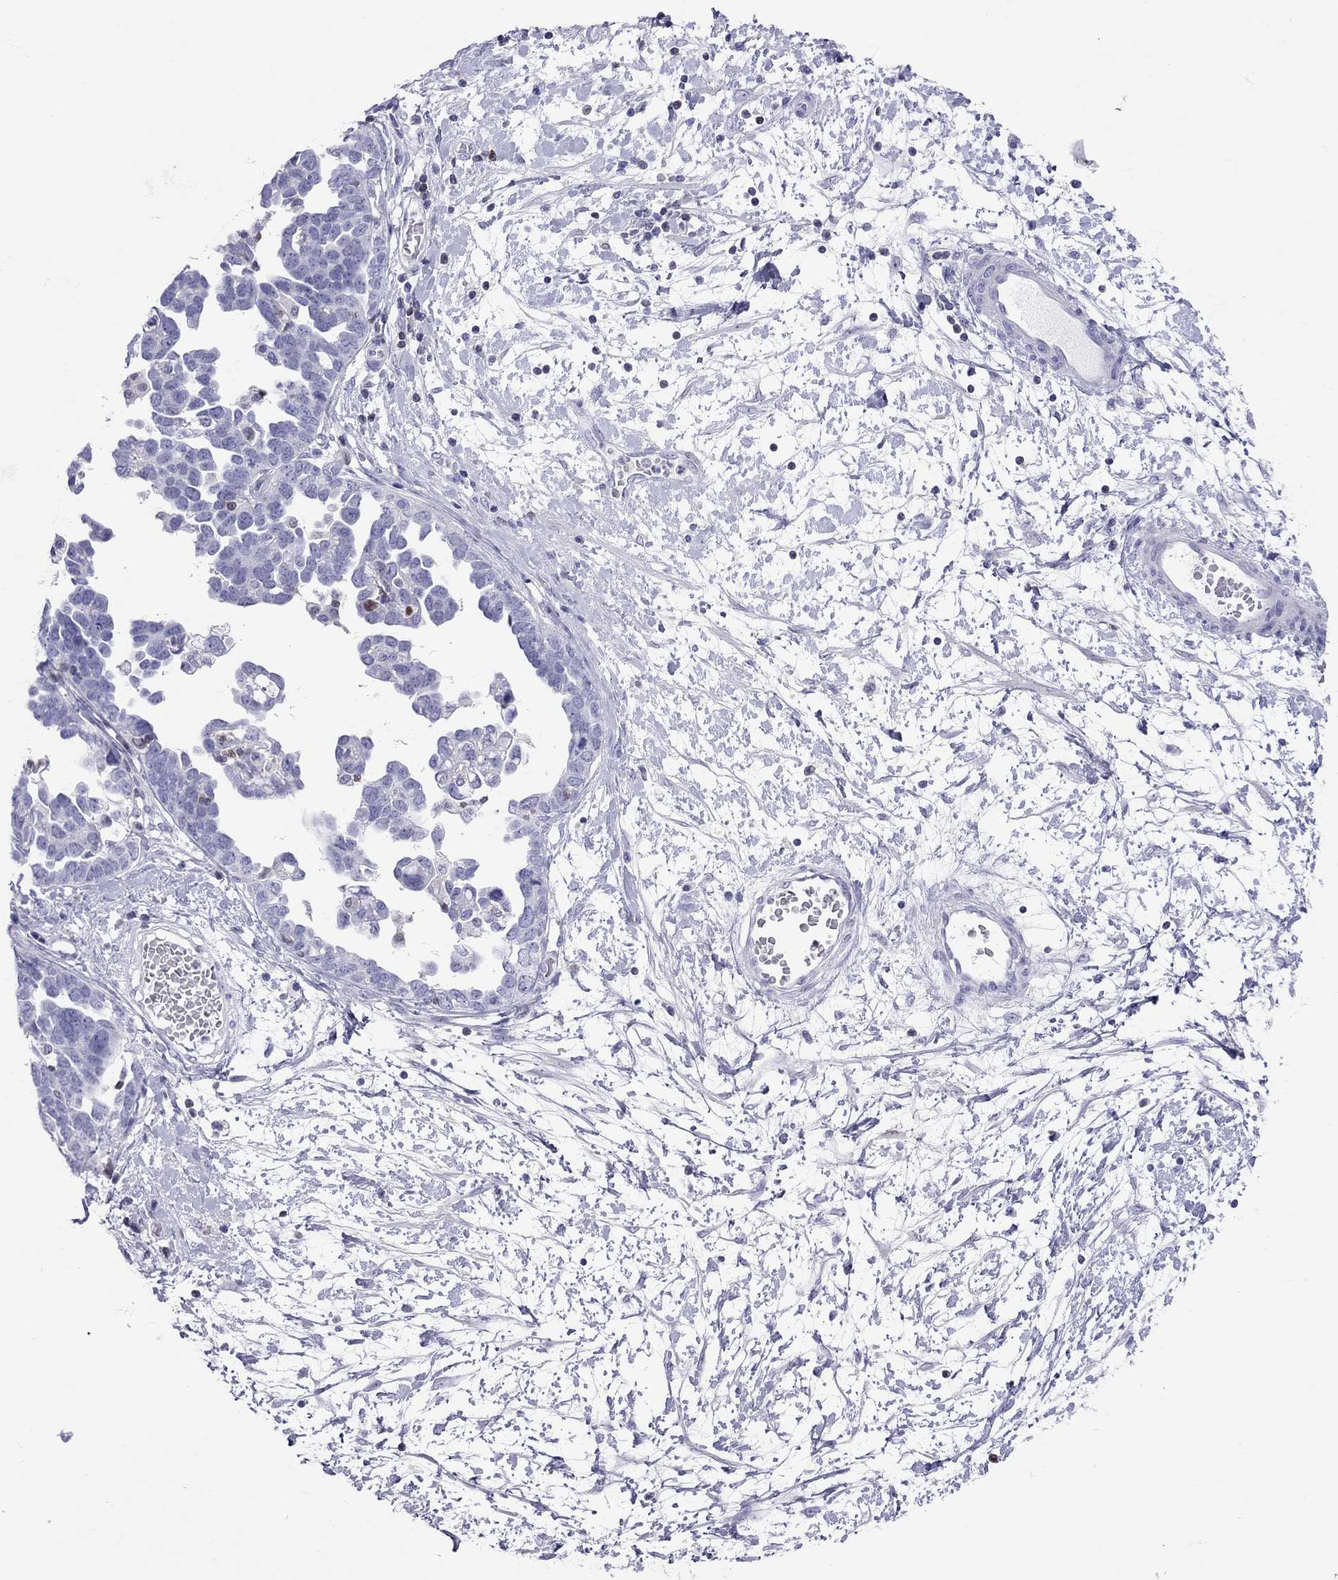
{"staining": {"intensity": "negative", "quantity": "none", "location": "none"}, "tissue": "ovarian cancer", "cell_type": "Tumor cells", "image_type": "cancer", "snomed": [{"axis": "morphology", "description": "Cystadenocarcinoma, serous, NOS"}, {"axis": "topography", "description": "Ovary"}], "caption": "This is an IHC image of ovarian serous cystadenocarcinoma. There is no positivity in tumor cells.", "gene": "STAG3", "patient": {"sex": "female", "age": 54}}